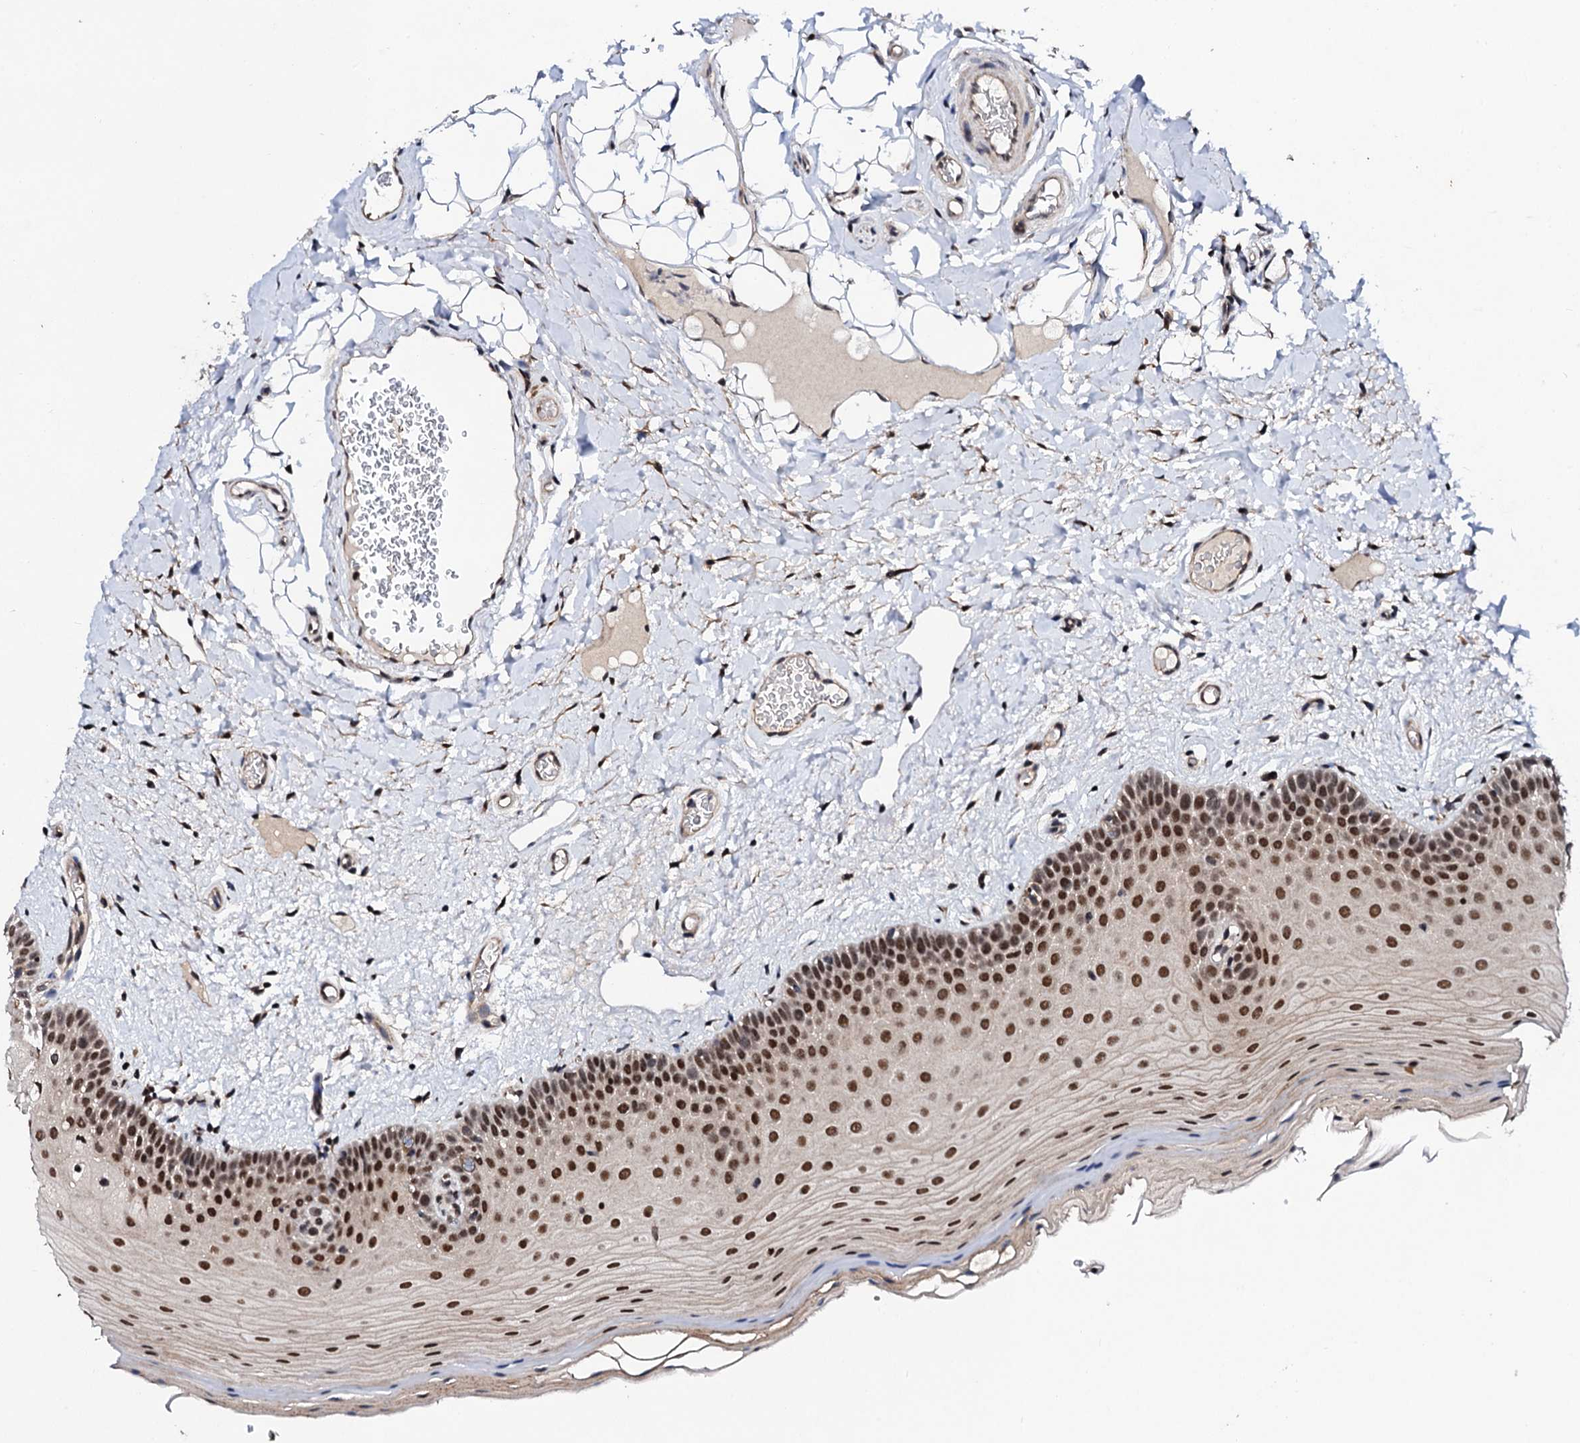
{"staining": {"intensity": "strong", "quantity": ">75%", "location": "nuclear"}, "tissue": "oral mucosa", "cell_type": "Squamous epithelial cells", "image_type": "normal", "snomed": [{"axis": "morphology", "description": "Normal tissue, NOS"}, {"axis": "topography", "description": "Oral tissue"}, {"axis": "topography", "description": "Tounge, NOS"}], "caption": "Squamous epithelial cells display strong nuclear expression in about >75% of cells in normal oral mucosa. (DAB IHC with brightfield microscopy, high magnification).", "gene": "CSTF3", "patient": {"sex": "male", "age": 47}}